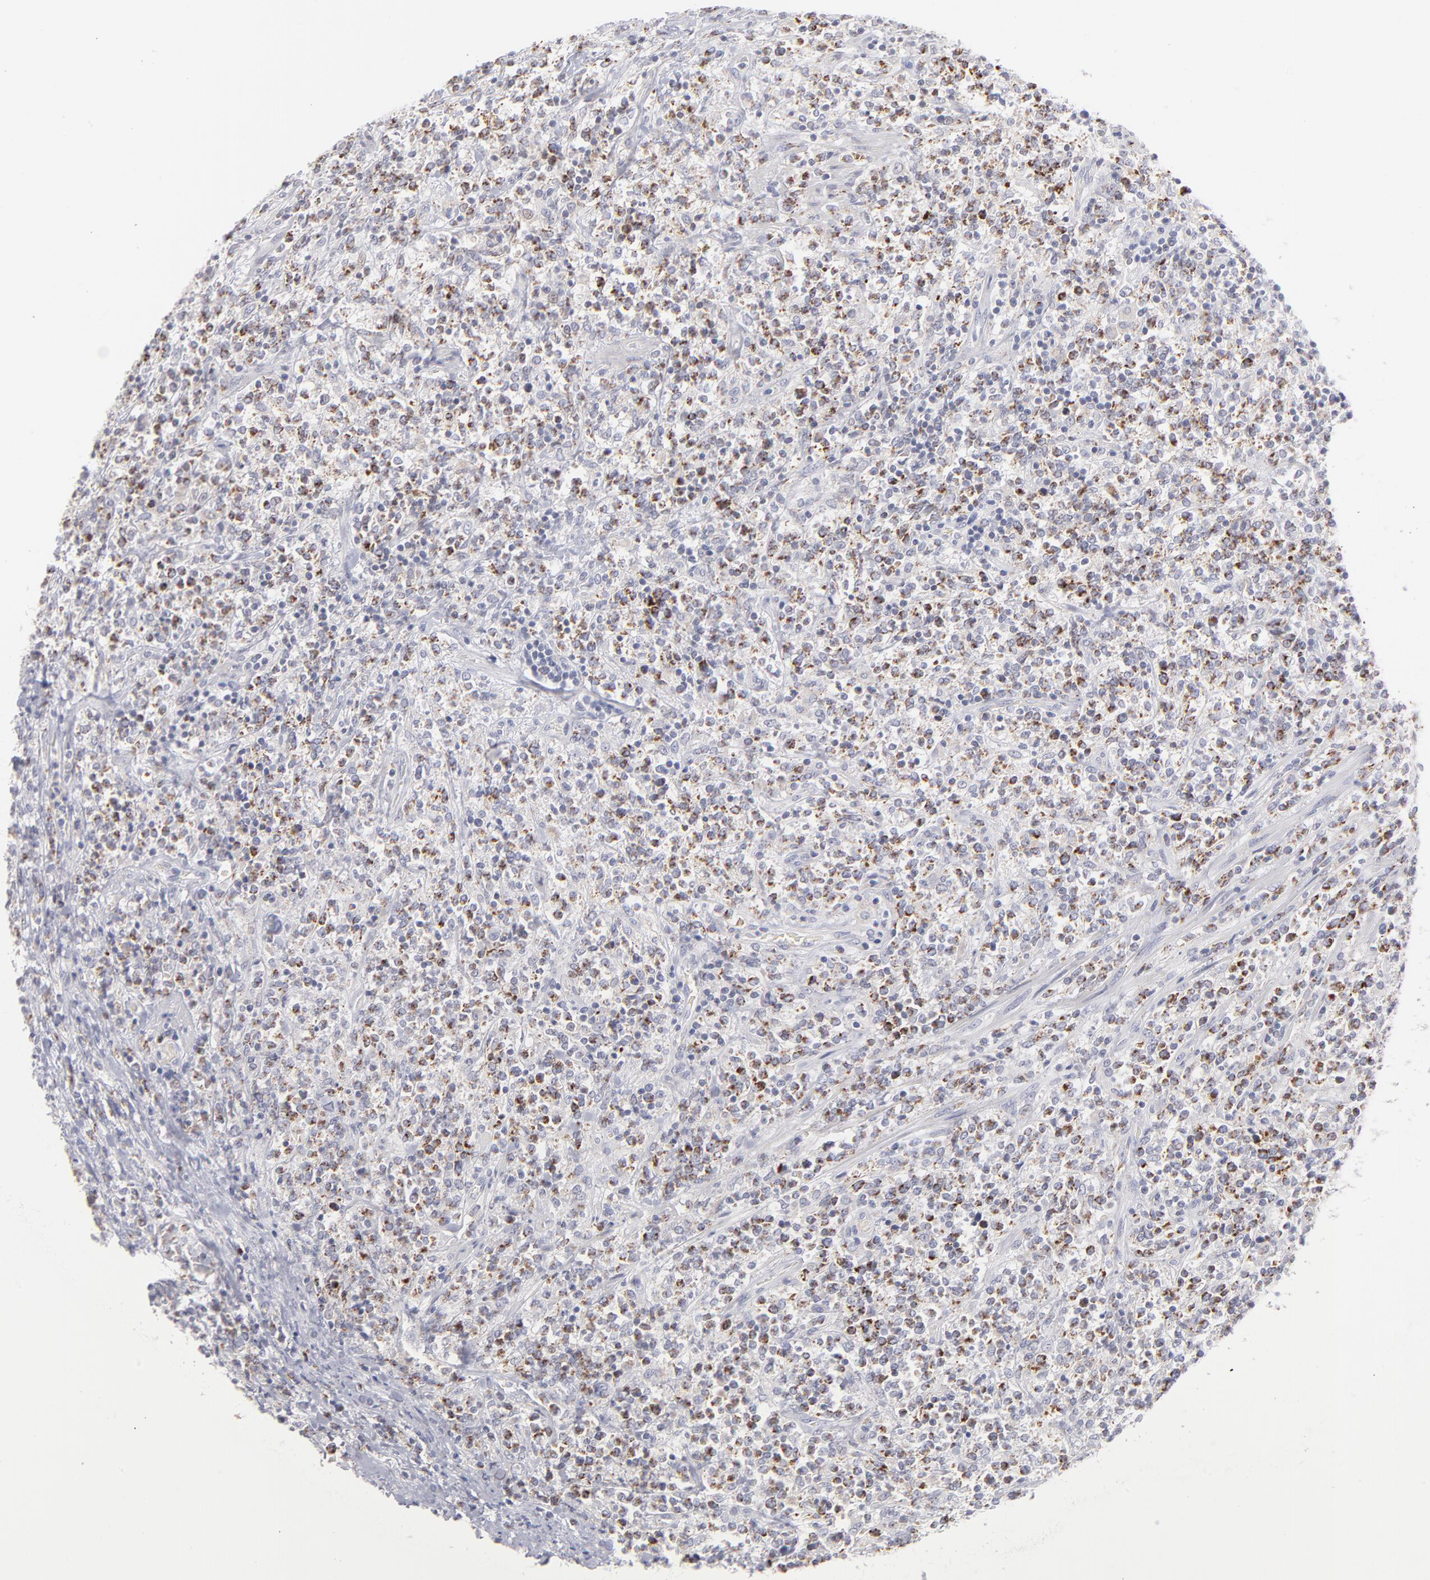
{"staining": {"intensity": "strong", "quantity": "25%-75%", "location": "cytoplasmic/membranous"}, "tissue": "lymphoma", "cell_type": "Tumor cells", "image_type": "cancer", "snomed": [{"axis": "morphology", "description": "Malignant lymphoma, non-Hodgkin's type, High grade"}, {"axis": "topography", "description": "Soft tissue"}], "caption": "A brown stain highlights strong cytoplasmic/membranous expression of a protein in lymphoma tumor cells.", "gene": "MTHFD2", "patient": {"sex": "male", "age": 18}}